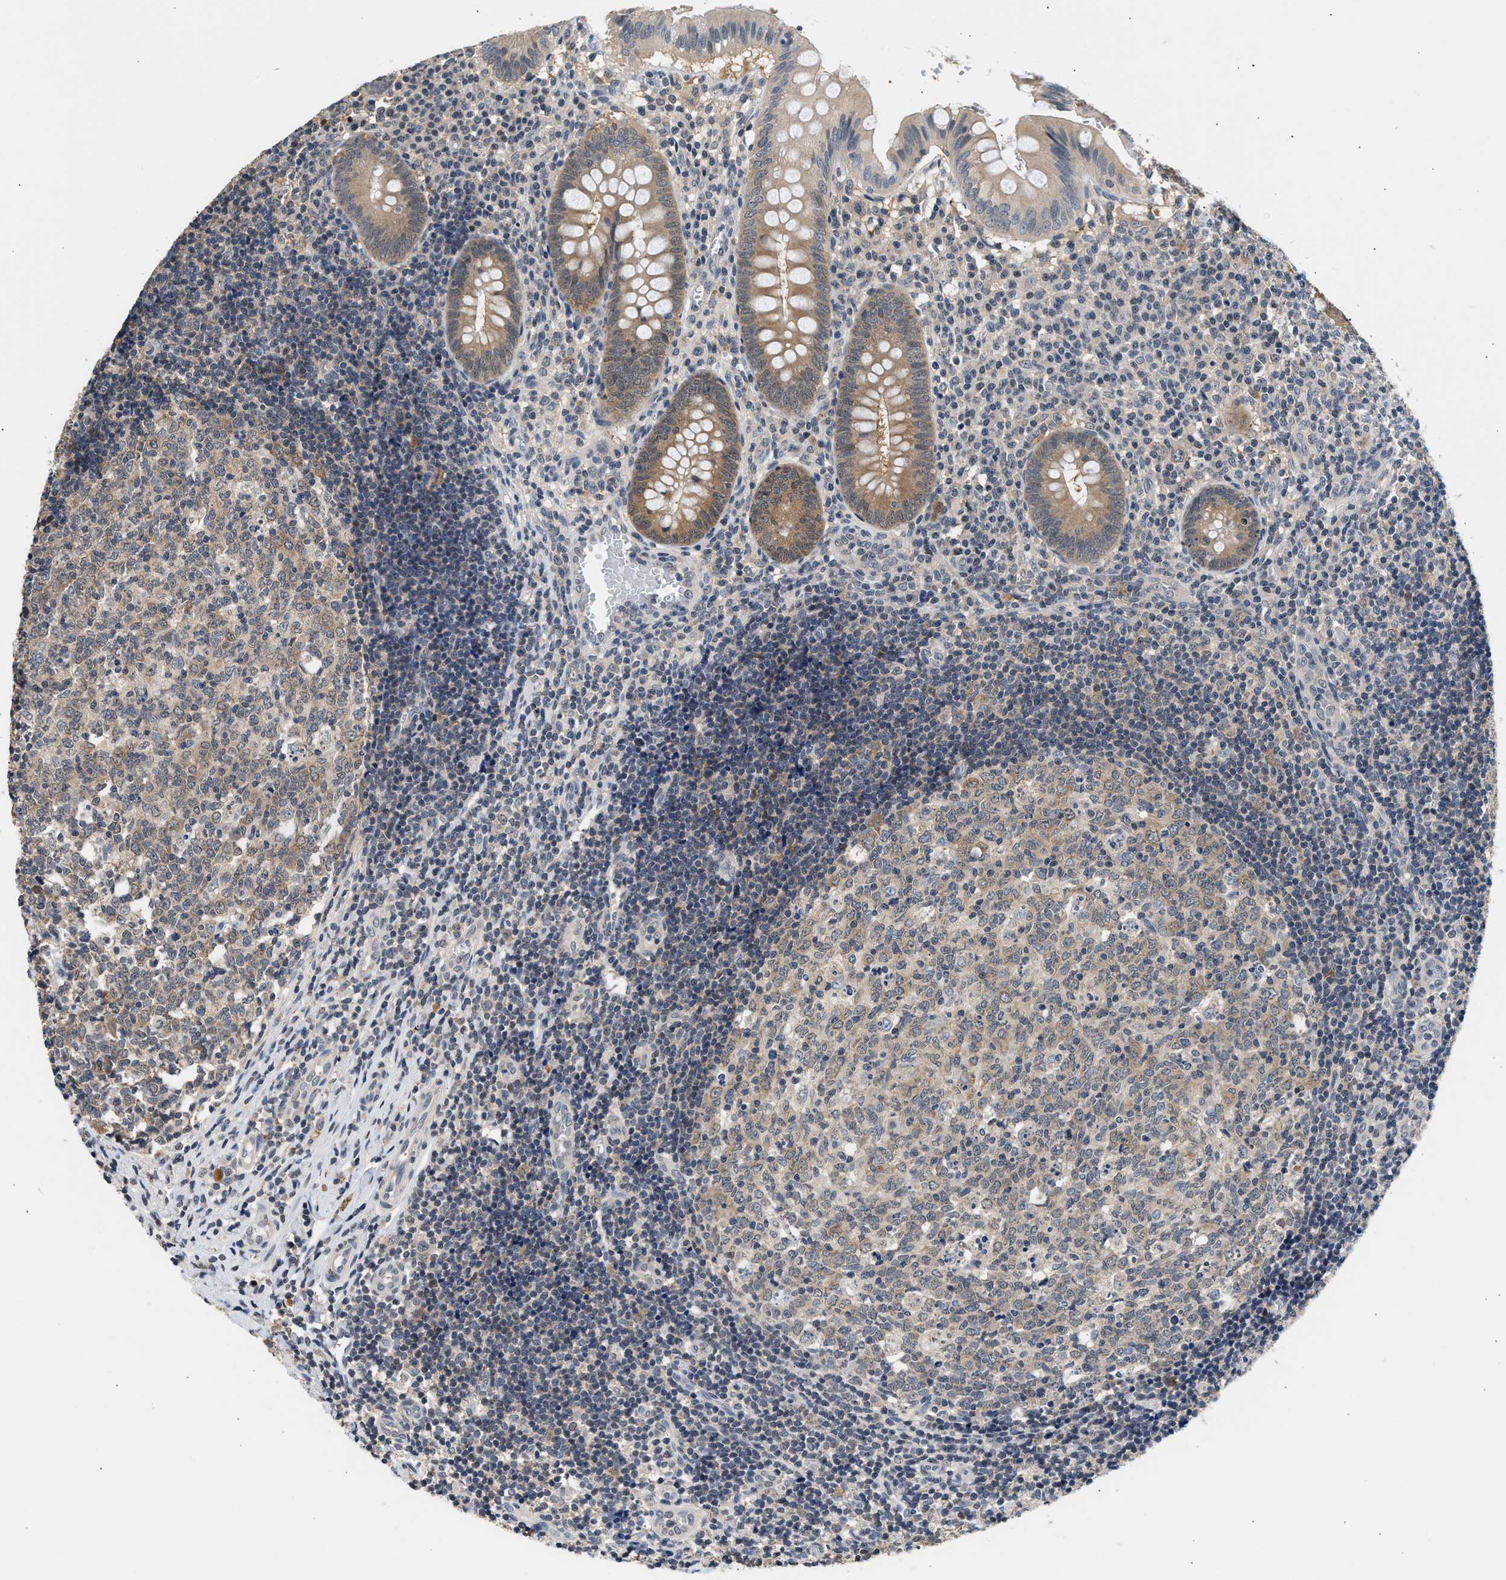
{"staining": {"intensity": "moderate", "quantity": "<25%", "location": "cytoplasmic/membranous"}, "tissue": "appendix", "cell_type": "Glandular cells", "image_type": "normal", "snomed": [{"axis": "morphology", "description": "Normal tissue, NOS"}, {"axis": "topography", "description": "Appendix"}], "caption": "This is a photomicrograph of immunohistochemistry (IHC) staining of unremarkable appendix, which shows moderate positivity in the cytoplasmic/membranous of glandular cells.", "gene": "PPM1L", "patient": {"sex": "male", "age": 8}}